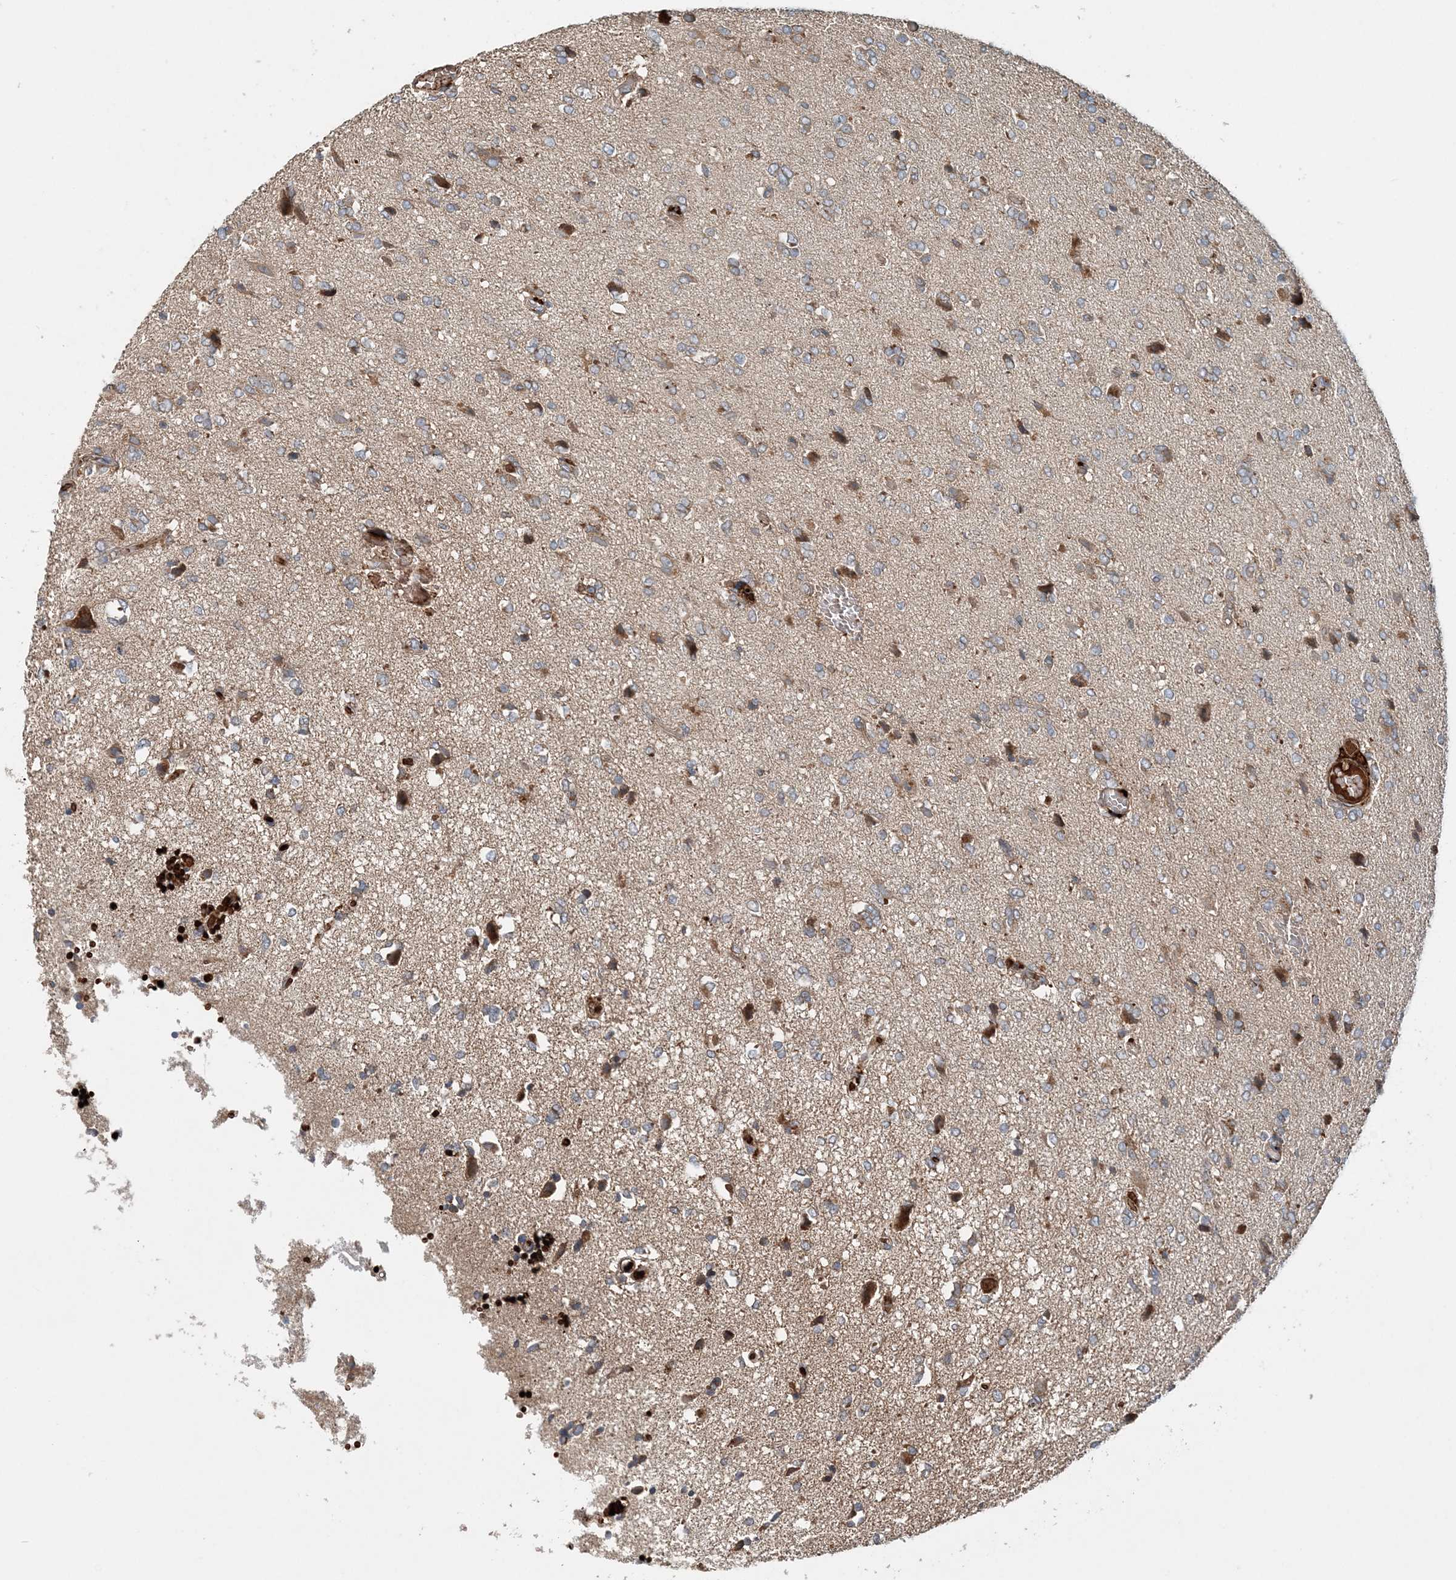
{"staining": {"intensity": "weak", "quantity": ">75%", "location": "cytoplasmic/membranous"}, "tissue": "glioma", "cell_type": "Tumor cells", "image_type": "cancer", "snomed": [{"axis": "morphology", "description": "Glioma, malignant, High grade"}, {"axis": "topography", "description": "Brain"}], "caption": "Glioma stained with a brown dye exhibits weak cytoplasmic/membranous positive expression in approximately >75% of tumor cells.", "gene": "TTI1", "patient": {"sex": "female", "age": 59}}